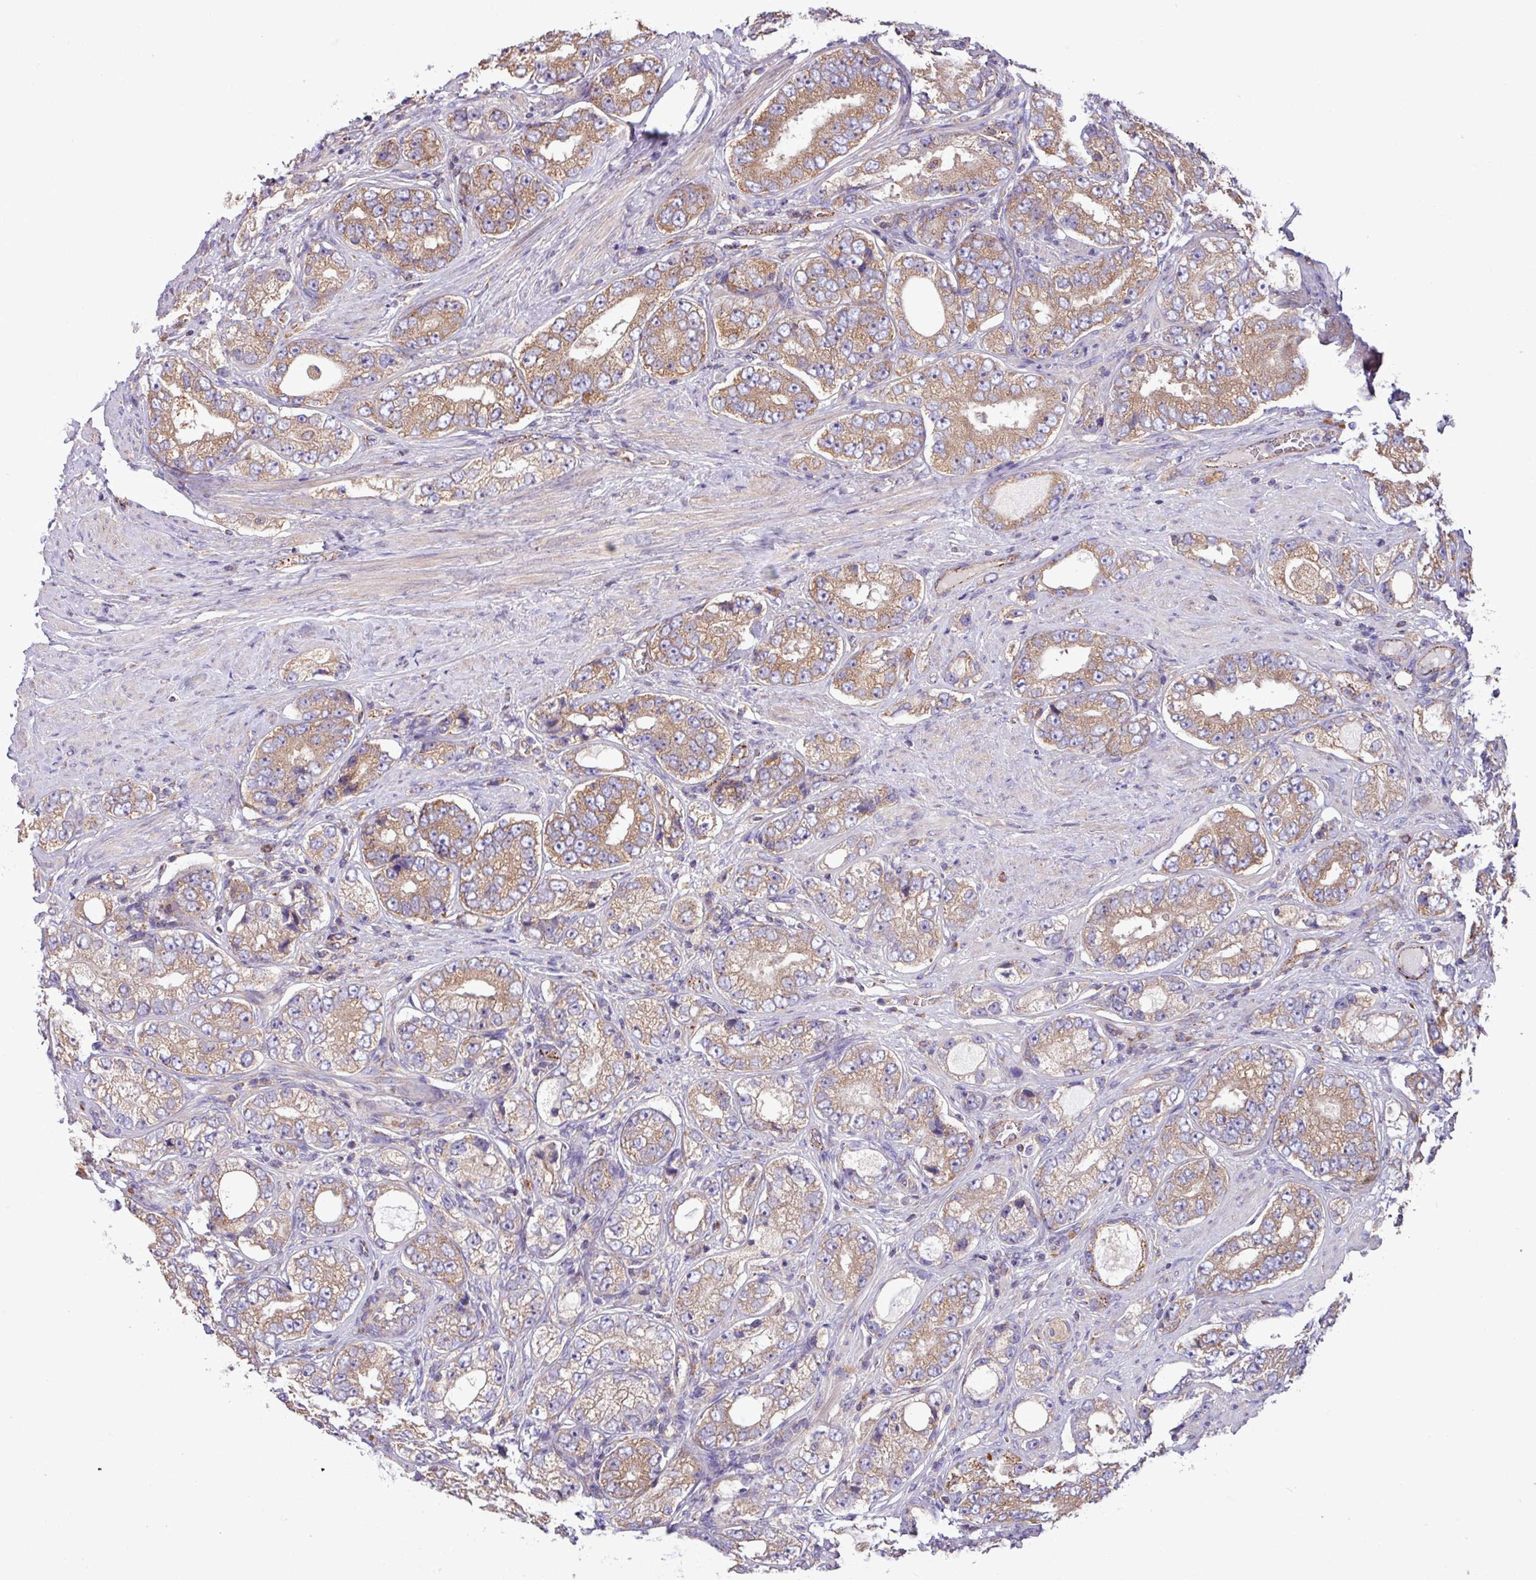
{"staining": {"intensity": "moderate", "quantity": ">75%", "location": "cytoplasmic/membranous"}, "tissue": "prostate cancer", "cell_type": "Tumor cells", "image_type": "cancer", "snomed": [{"axis": "morphology", "description": "Adenocarcinoma, High grade"}, {"axis": "topography", "description": "Prostate"}], "caption": "Immunohistochemical staining of human prostate high-grade adenocarcinoma displays medium levels of moderate cytoplasmic/membranous protein staining in about >75% of tumor cells.", "gene": "PPM1J", "patient": {"sex": "male", "age": 56}}